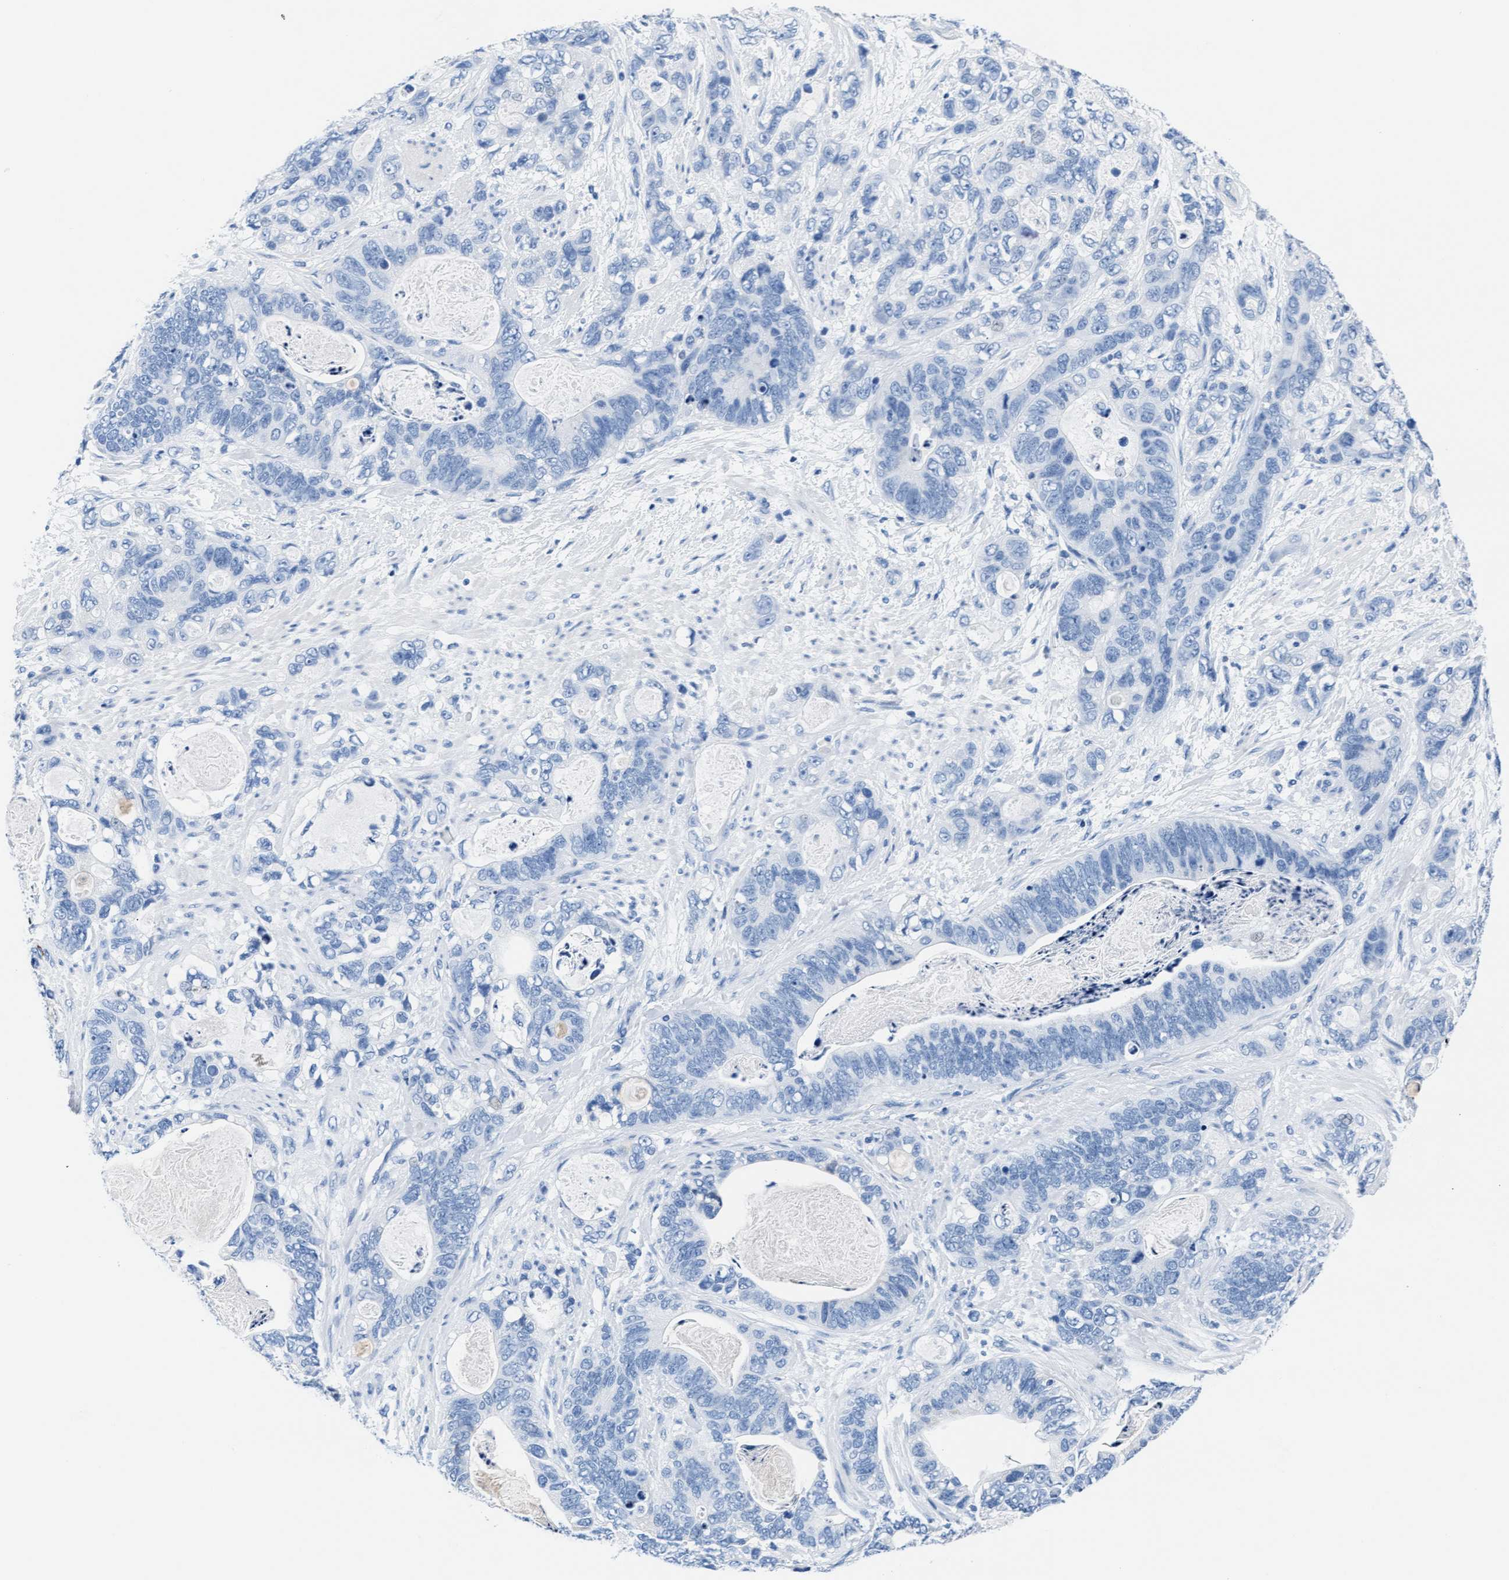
{"staining": {"intensity": "negative", "quantity": "none", "location": "none"}, "tissue": "stomach cancer", "cell_type": "Tumor cells", "image_type": "cancer", "snomed": [{"axis": "morphology", "description": "Normal tissue, NOS"}, {"axis": "morphology", "description": "Adenocarcinoma, NOS"}, {"axis": "topography", "description": "Stomach"}], "caption": "Stomach cancer (adenocarcinoma) was stained to show a protein in brown. There is no significant positivity in tumor cells. (Brightfield microscopy of DAB (3,3'-diaminobenzidine) IHC at high magnification).", "gene": "MMP8", "patient": {"sex": "female", "age": 89}}